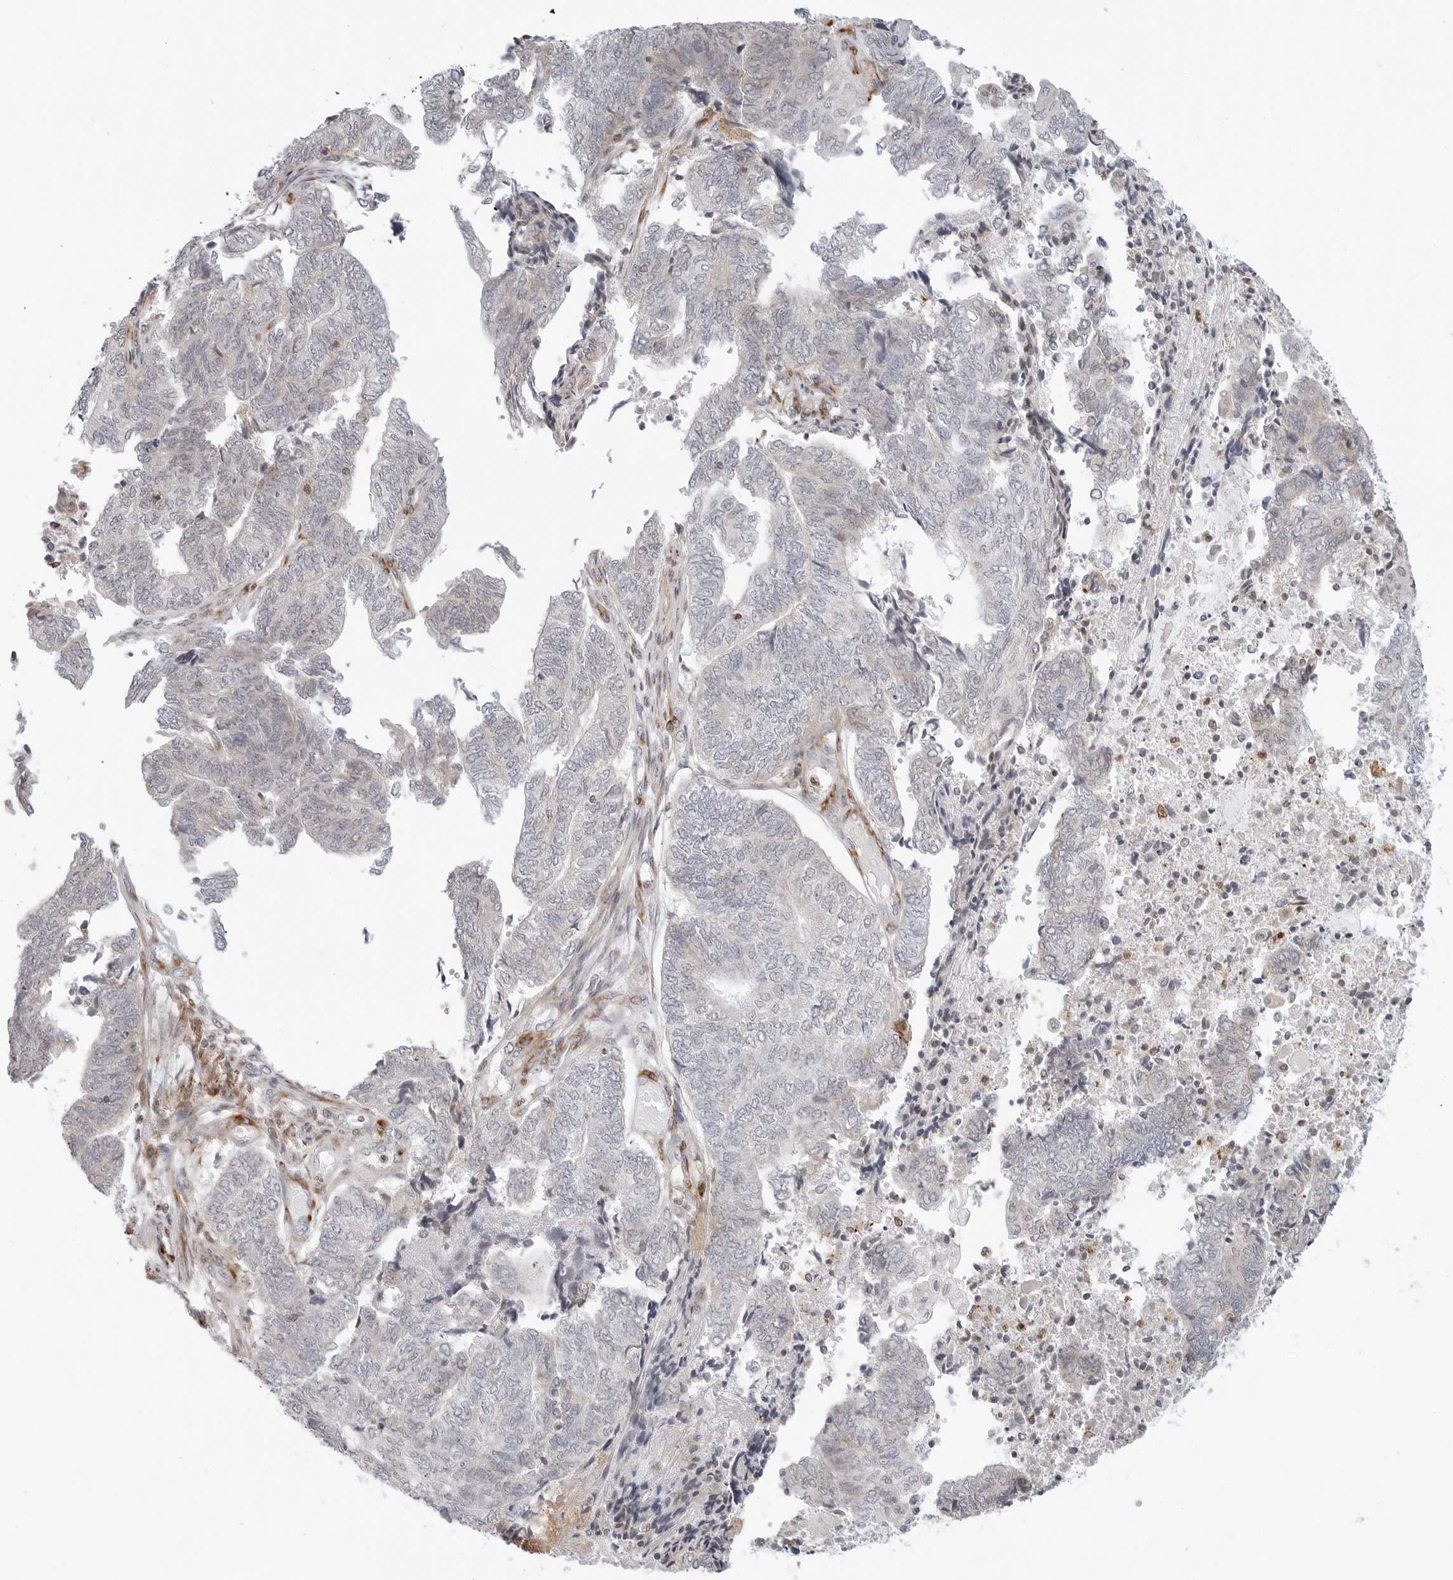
{"staining": {"intensity": "negative", "quantity": "none", "location": "none"}, "tissue": "endometrial cancer", "cell_type": "Tumor cells", "image_type": "cancer", "snomed": [{"axis": "morphology", "description": "Adenocarcinoma, NOS"}, {"axis": "topography", "description": "Uterus"}, {"axis": "topography", "description": "Endometrium"}], "caption": "The micrograph displays no significant expression in tumor cells of adenocarcinoma (endometrial).", "gene": "C1QTNF1", "patient": {"sex": "female", "age": 70}}